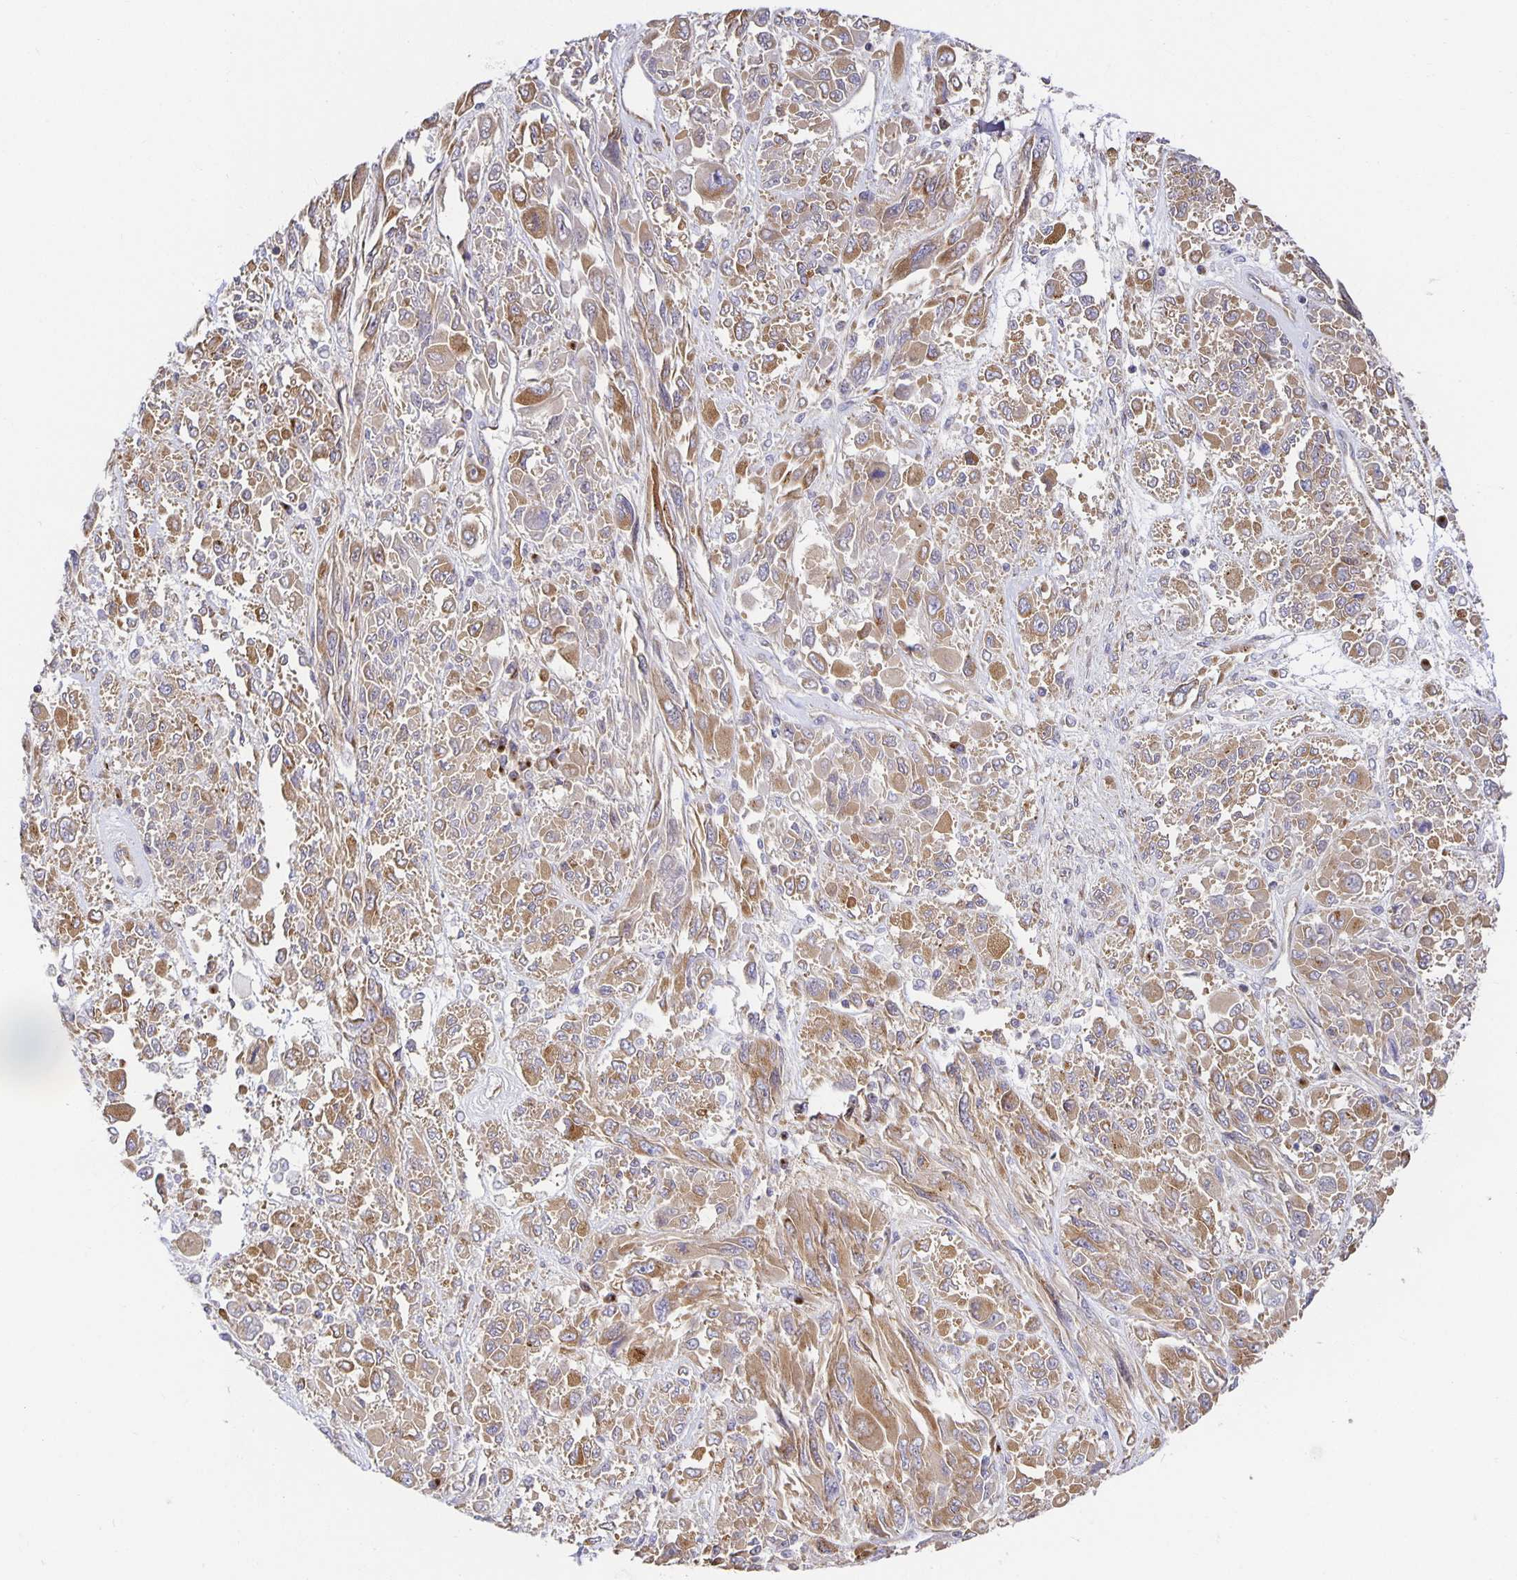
{"staining": {"intensity": "moderate", "quantity": ">75%", "location": "cytoplasmic/membranous"}, "tissue": "melanoma", "cell_type": "Tumor cells", "image_type": "cancer", "snomed": [{"axis": "morphology", "description": "Malignant melanoma, NOS"}, {"axis": "topography", "description": "Skin"}], "caption": "This is a photomicrograph of immunohistochemistry (IHC) staining of melanoma, which shows moderate positivity in the cytoplasmic/membranous of tumor cells.", "gene": "USO1", "patient": {"sex": "female", "age": 91}}